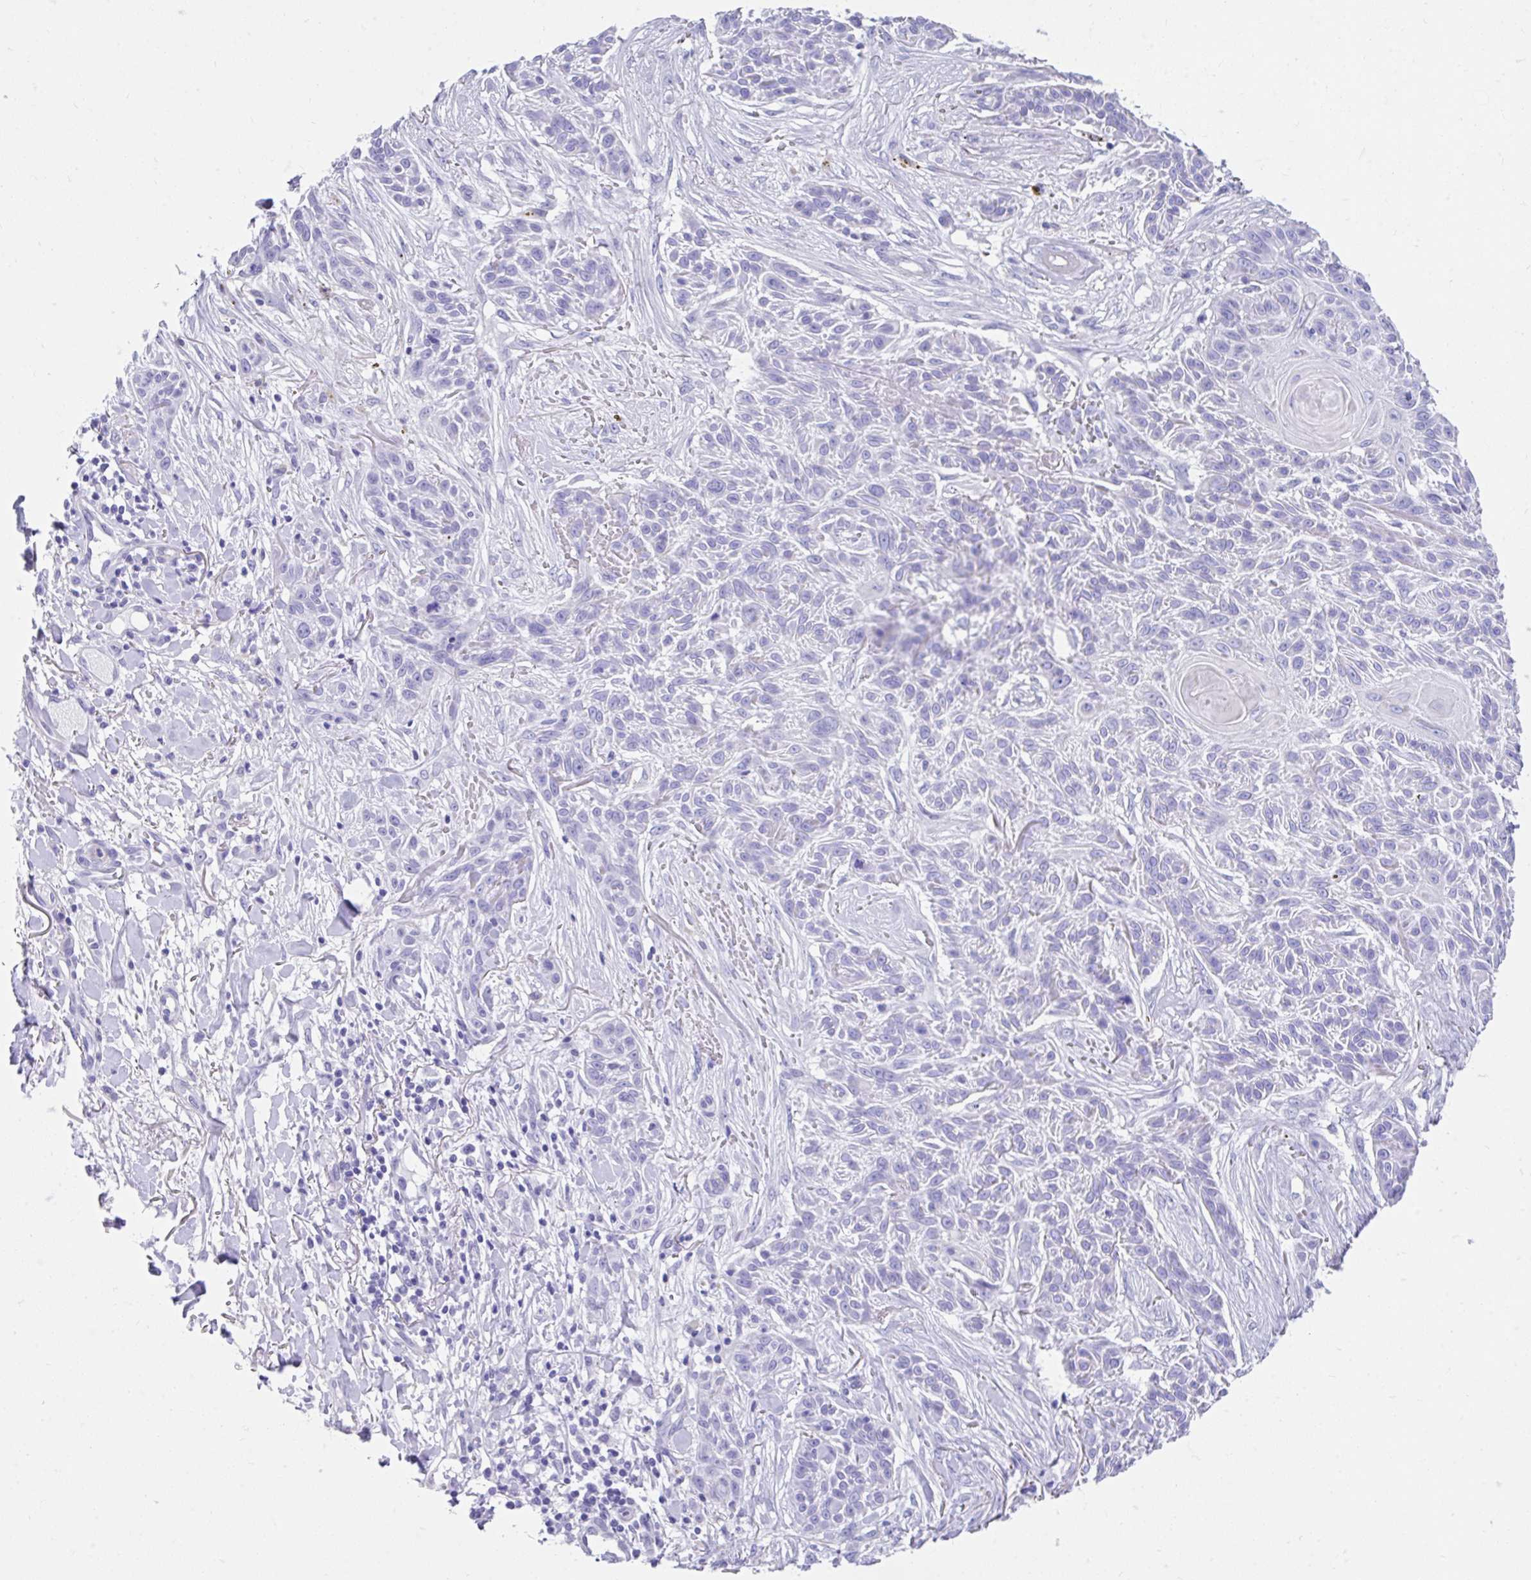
{"staining": {"intensity": "negative", "quantity": "none", "location": "none"}, "tissue": "skin cancer", "cell_type": "Tumor cells", "image_type": "cancer", "snomed": [{"axis": "morphology", "description": "Squamous cell carcinoma, NOS"}, {"axis": "topography", "description": "Skin"}], "caption": "An image of skin cancer (squamous cell carcinoma) stained for a protein reveals no brown staining in tumor cells.", "gene": "FAM107A", "patient": {"sex": "male", "age": 86}}